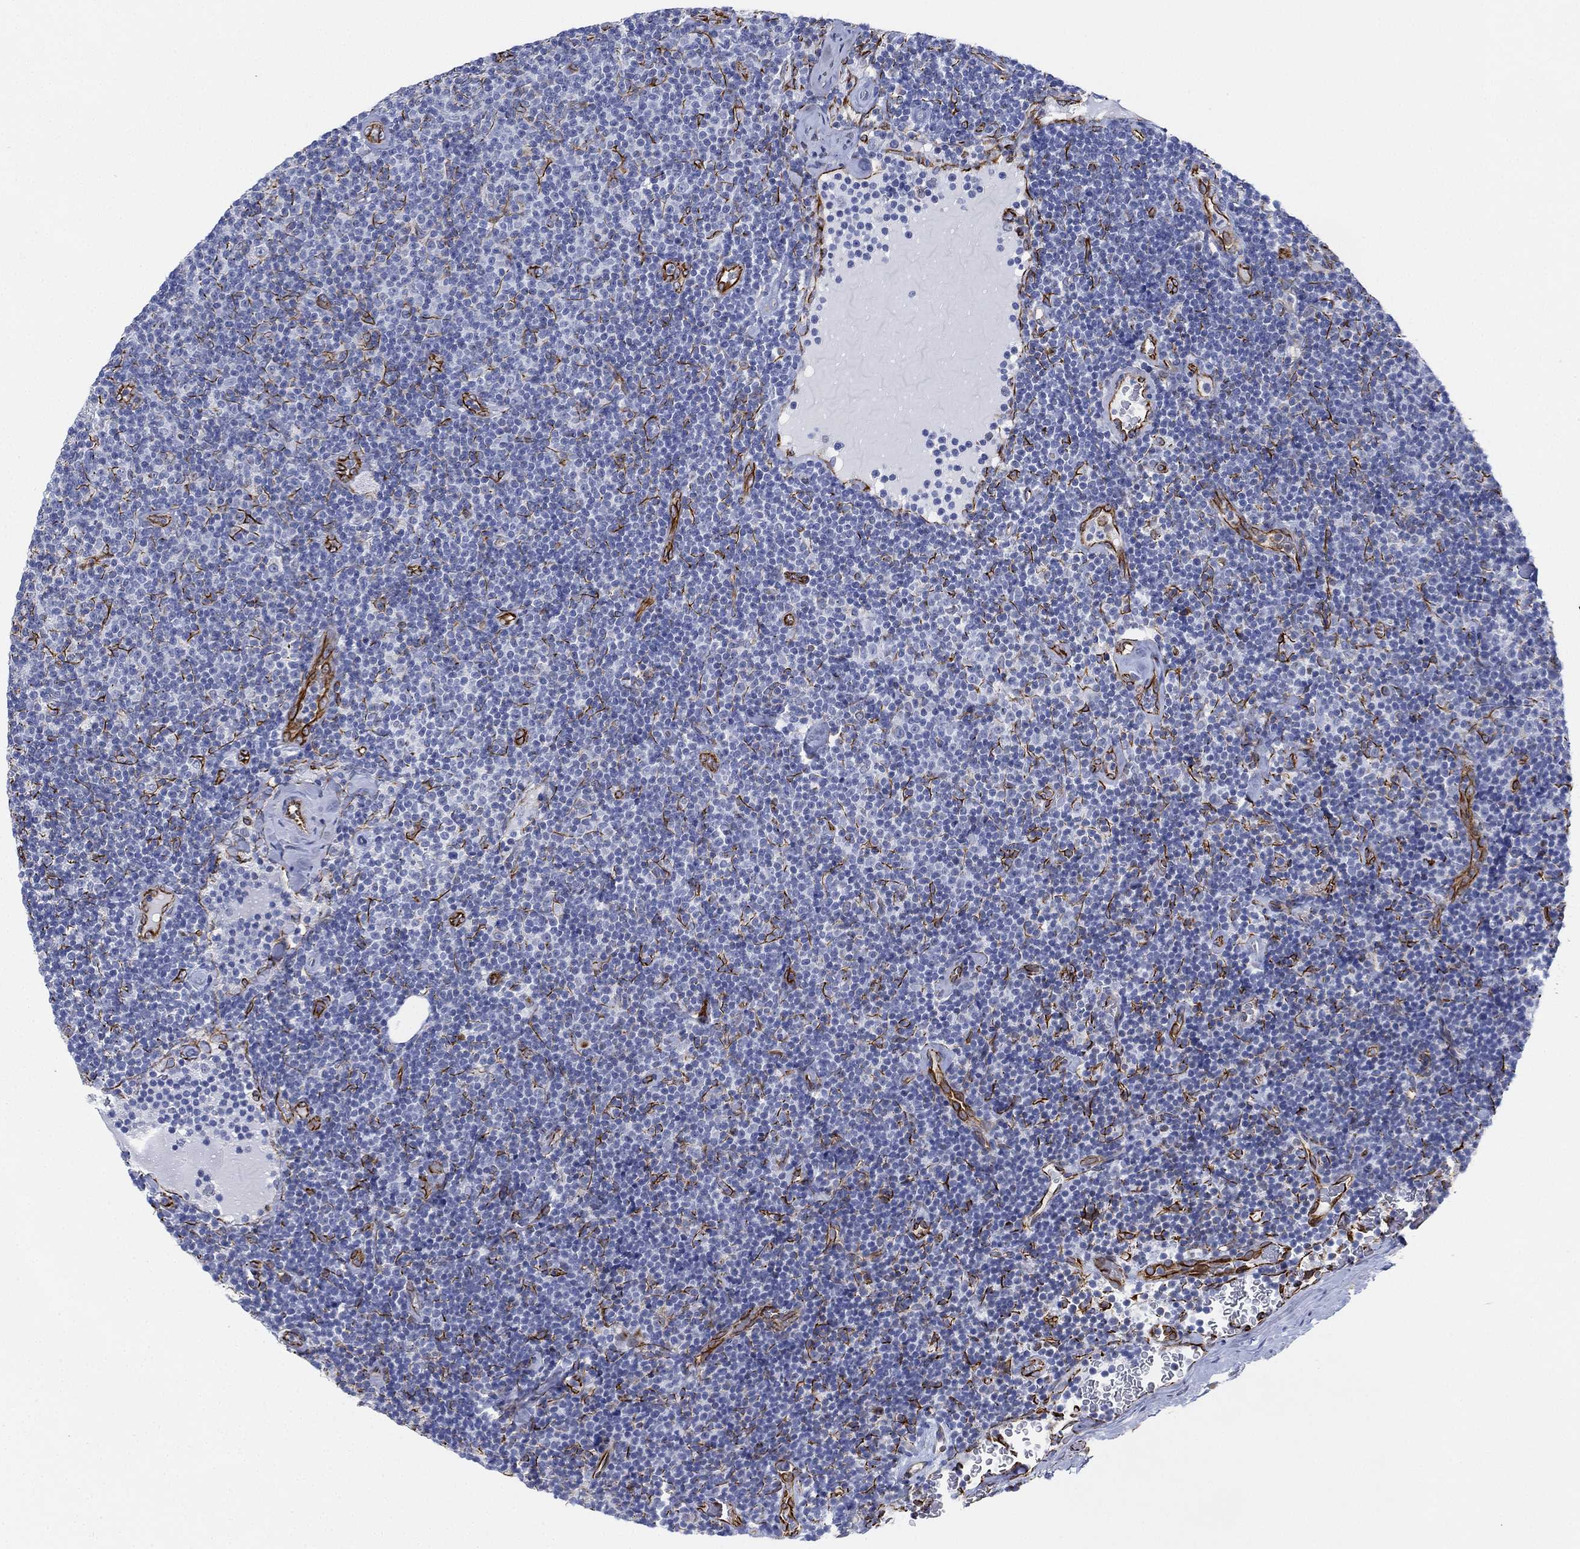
{"staining": {"intensity": "negative", "quantity": "none", "location": "none"}, "tissue": "lymphoma", "cell_type": "Tumor cells", "image_type": "cancer", "snomed": [{"axis": "morphology", "description": "Malignant lymphoma, non-Hodgkin's type, Low grade"}, {"axis": "topography", "description": "Lymph node"}], "caption": "Low-grade malignant lymphoma, non-Hodgkin's type was stained to show a protein in brown. There is no significant expression in tumor cells. The staining was performed using DAB (3,3'-diaminobenzidine) to visualize the protein expression in brown, while the nuclei were stained in blue with hematoxylin (Magnification: 20x).", "gene": "PSKH2", "patient": {"sex": "male", "age": 81}}